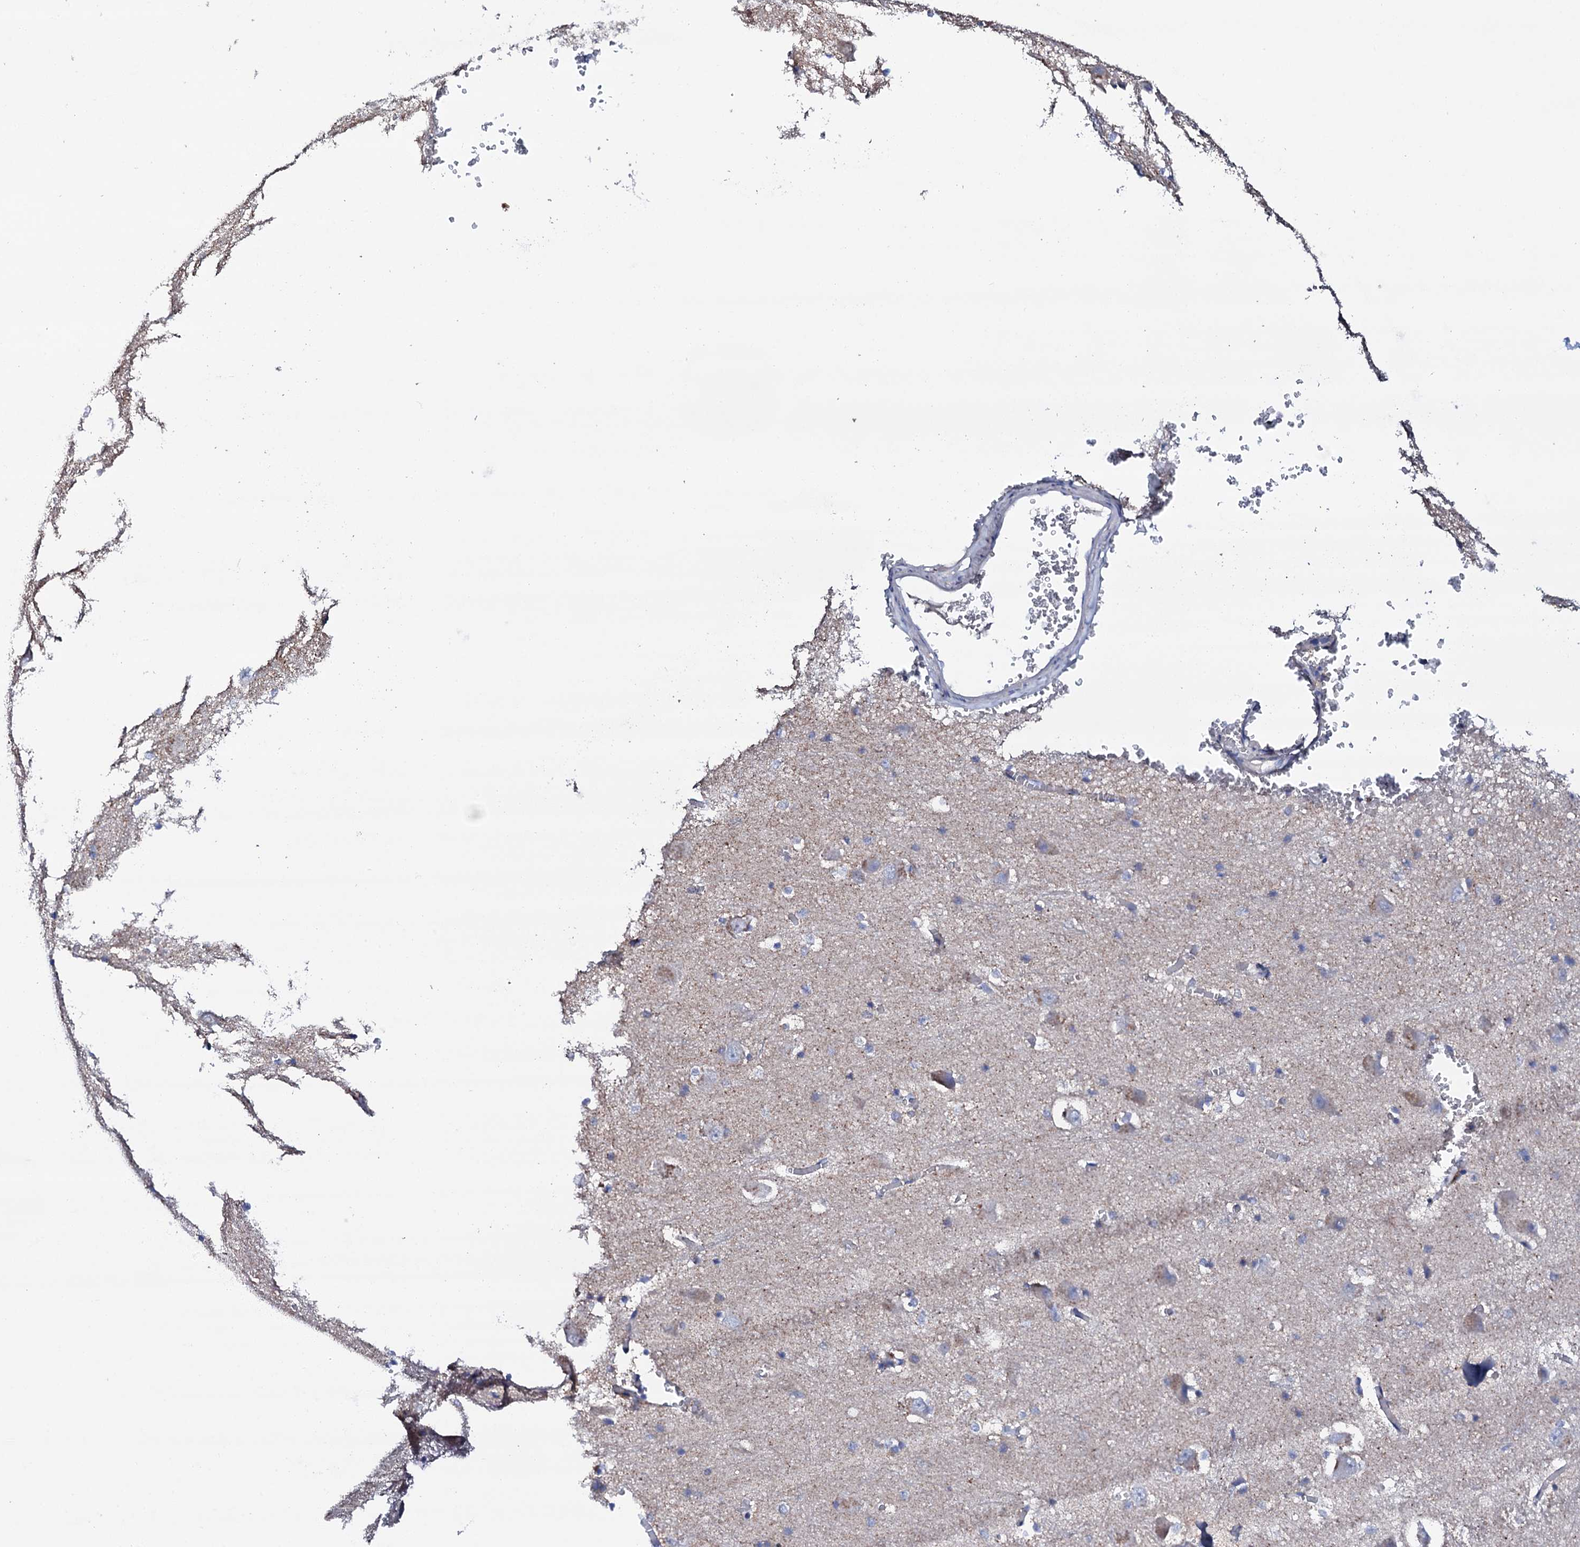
{"staining": {"intensity": "negative", "quantity": "none", "location": "none"}, "tissue": "caudate", "cell_type": "Glial cells", "image_type": "normal", "snomed": [{"axis": "morphology", "description": "Normal tissue, NOS"}, {"axis": "topography", "description": "Lateral ventricle wall"}], "caption": "This is a micrograph of immunohistochemistry staining of normal caudate, which shows no expression in glial cells. (Immunohistochemistry (ihc), brightfield microscopy, high magnification).", "gene": "TCAF2C", "patient": {"sex": "male", "age": 37}}